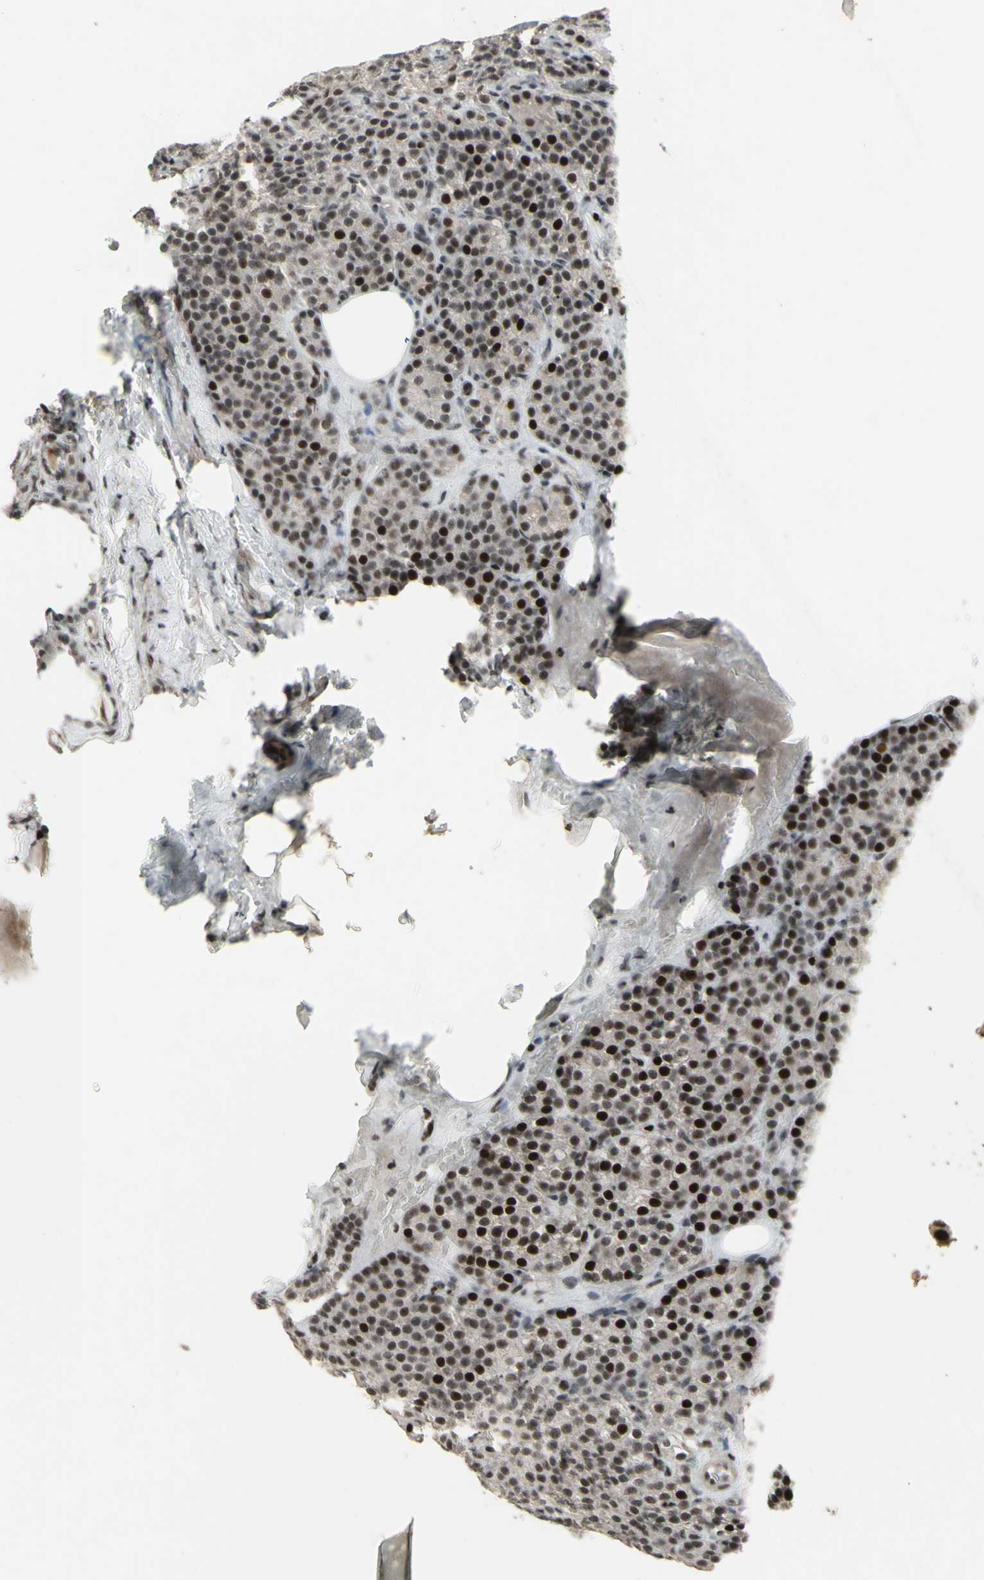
{"staining": {"intensity": "strong", "quantity": "25%-75%", "location": "nuclear"}, "tissue": "parathyroid gland", "cell_type": "Glandular cells", "image_type": "normal", "snomed": [{"axis": "morphology", "description": "Normal tissue, NOS"}, {"axis": "topography", "description": "Parathyroid gland"}], "caption": "Immunohistochemistry photomicrograph of unremarkable parathyroid gland: parathyroid gland stained using immunohistochemistry shows high levels of strong protein expression localized specifically in the nuclear of glandular cells, appearing as a nuclear brown color.", "gene": "SUPT6H", "patient": {"sex": "female", "age": 57}}